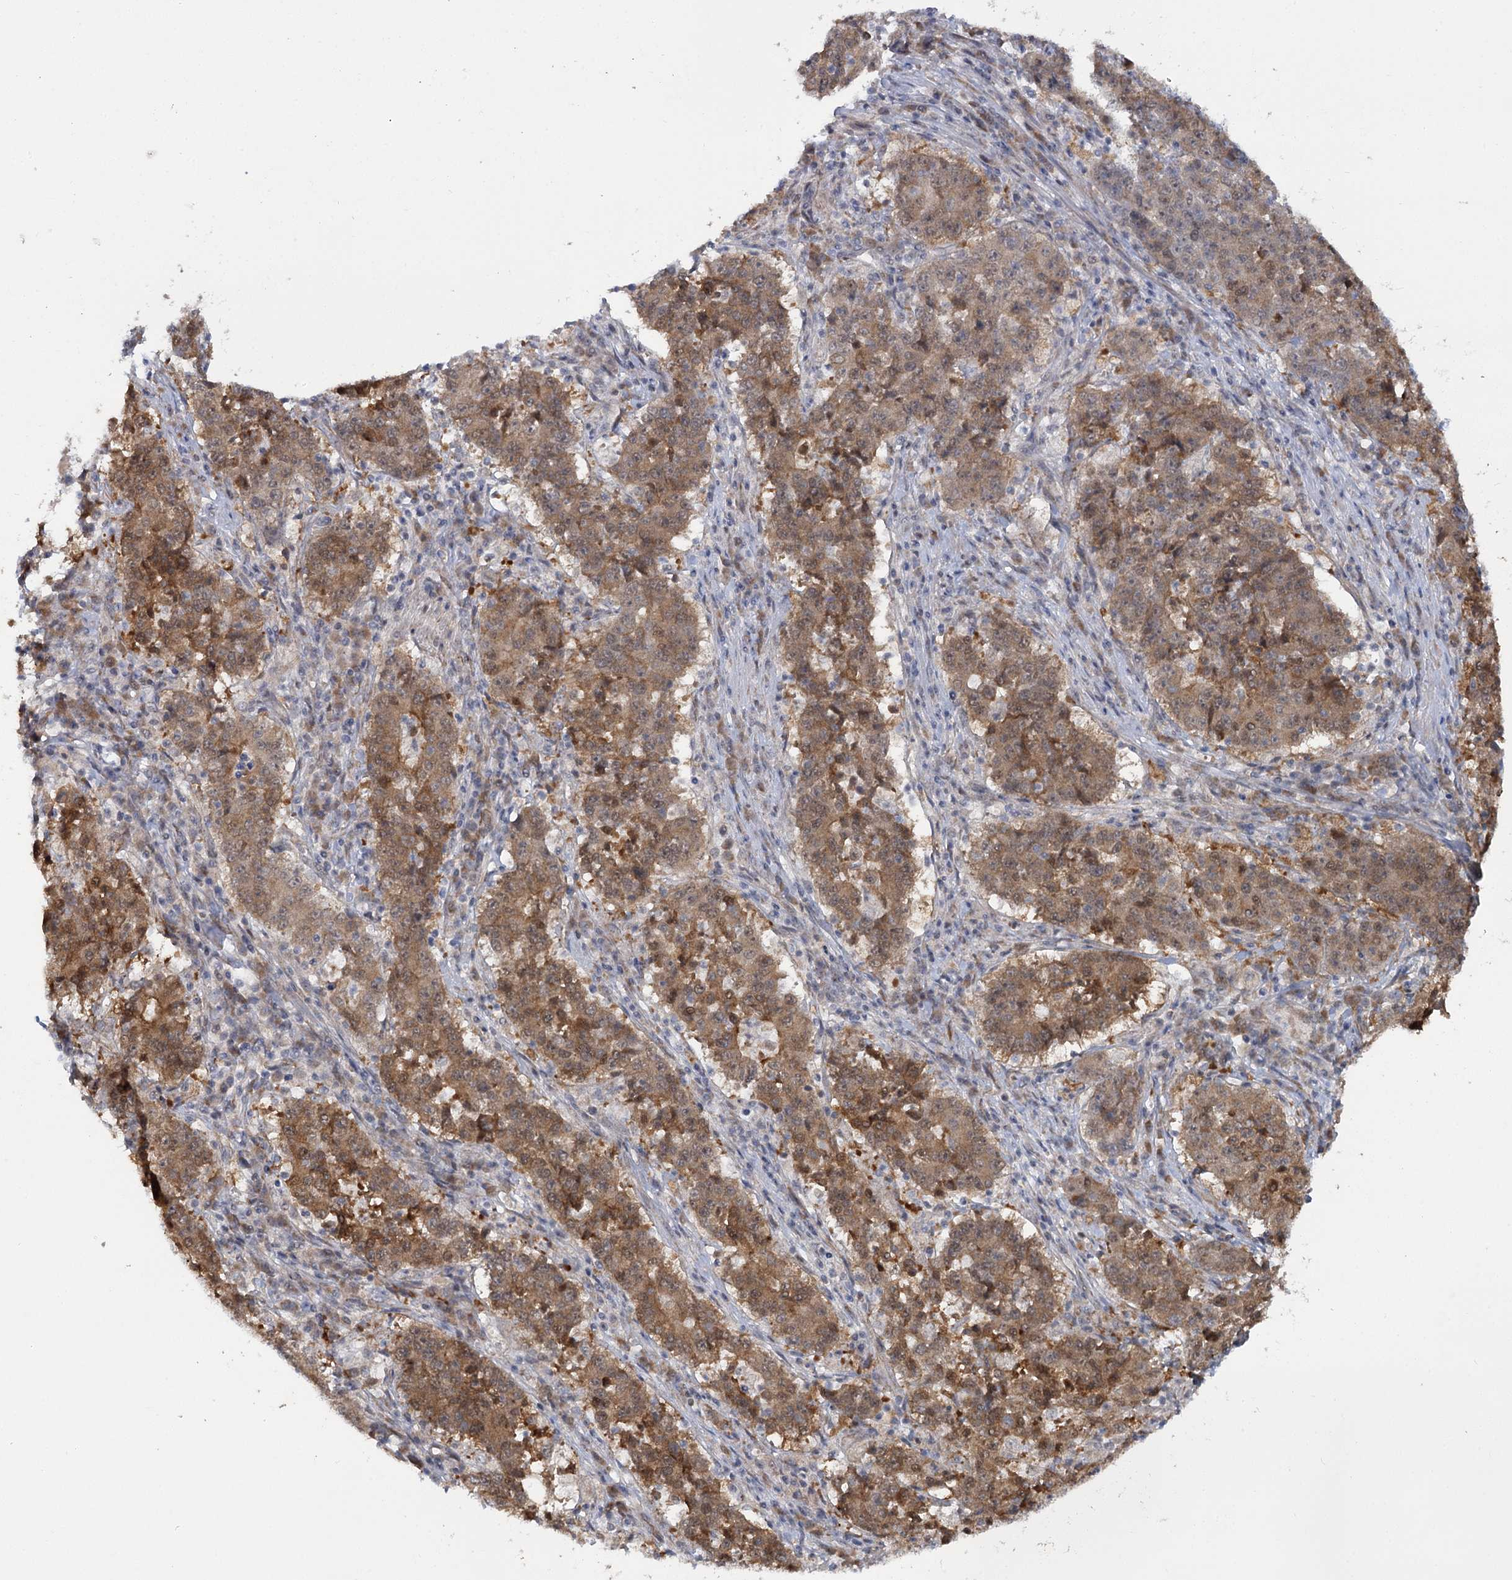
{"staining": {"intensity": "moderate", "quantity": ">75%", "location": "cytoplasmic/membranous,nuclear"}, "tissue": "stomach cancer", "cell_type": "Tumor cells", "image_type": "cancer", "snomed": [{"axis": "morphology", "description": "Adenocarcinoma, NOS"}, {"axis": "topography", "description": "Stomach"}], "caption": "Immunohistochemical staining of human stomach cancer reveals medium levels of moderate cytoplasmic/membranous and nuclear protein positivity in about >75% of tumor cells.", "gene": "TBC1D9B", "patient": {"sex": "male", "age": 59}}